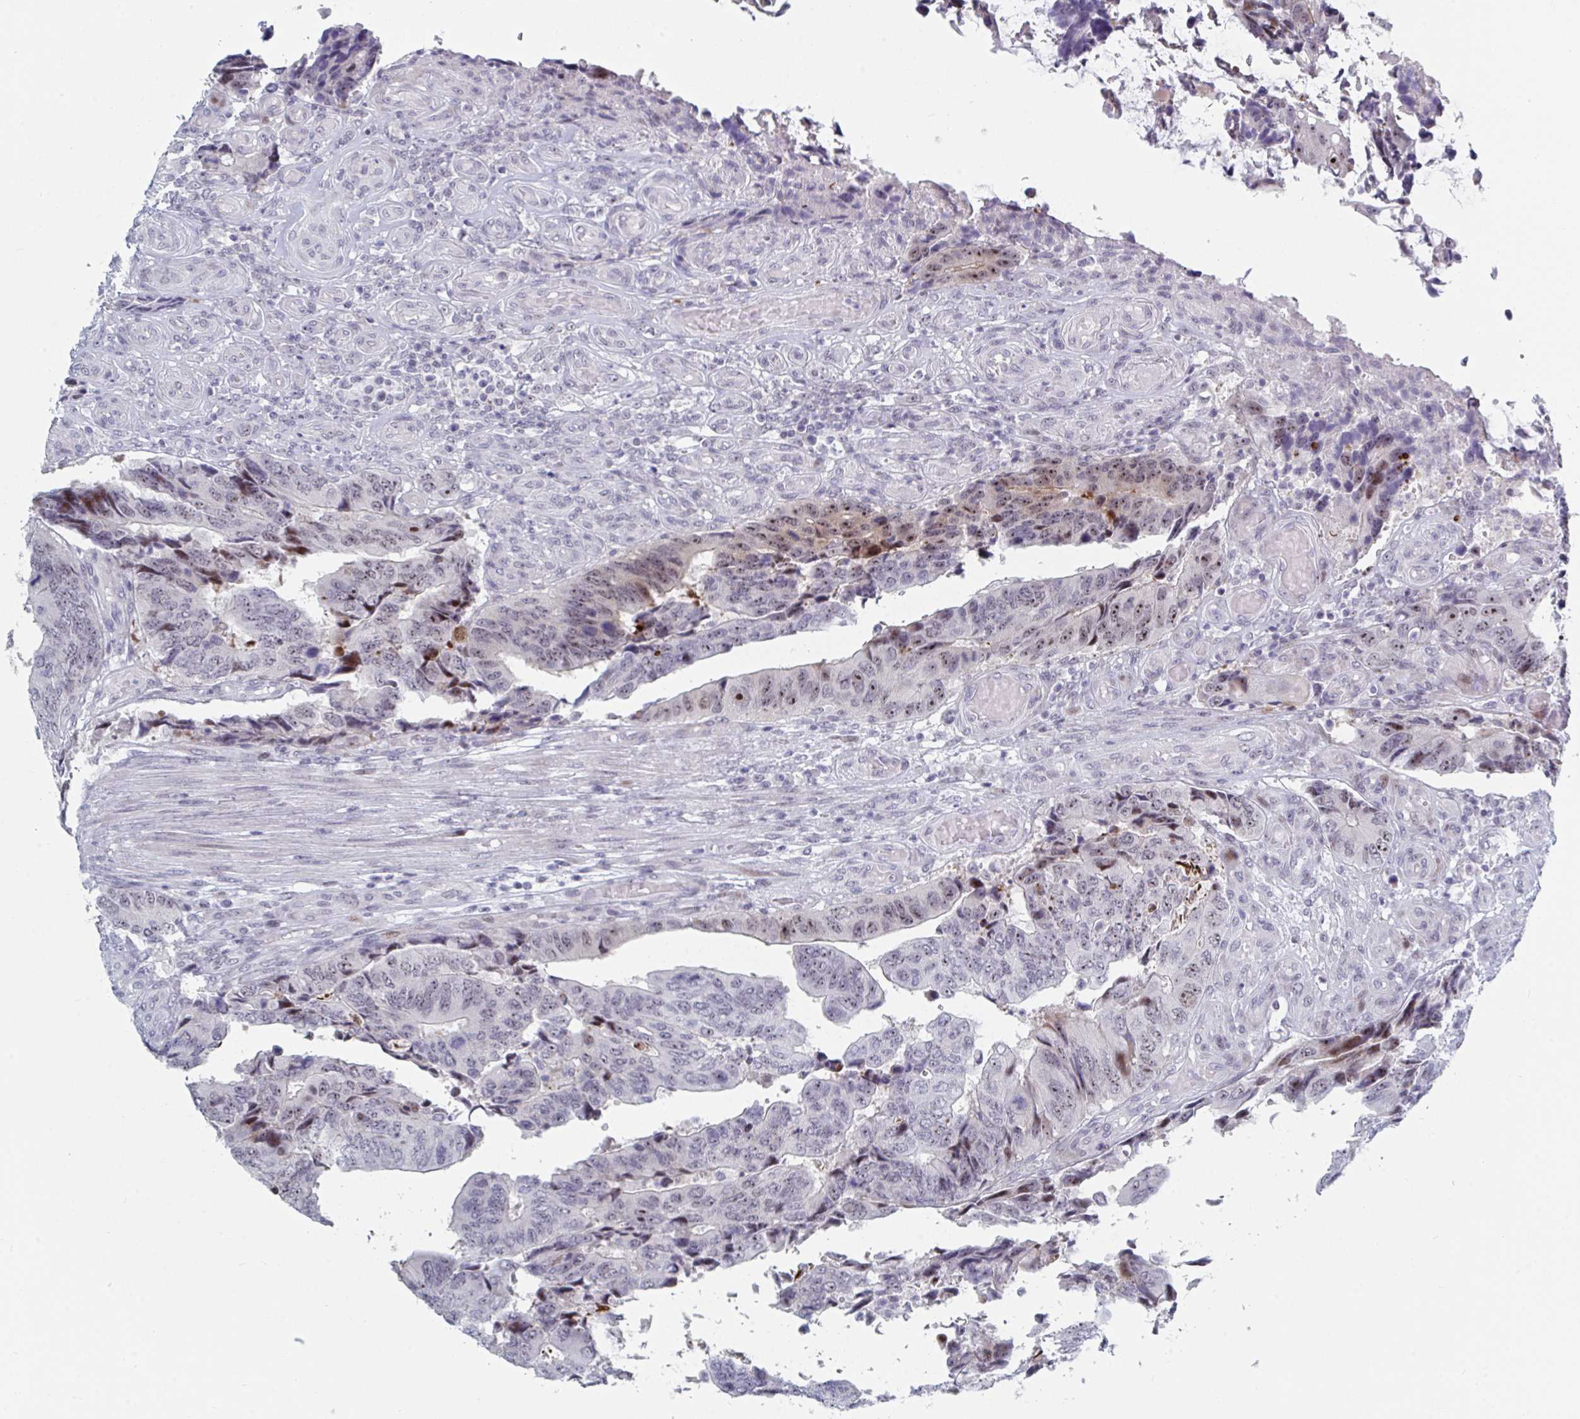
{"staining": {"intensity": "strong", "quantity": "<25%", "location": "nuclear"}, "tissue": "colorectal cancer", "cell_type": "Tumor cells", "image_type": "cancer", "snomed": [{"axis": "morphology", "description": "Adenocarcinoma, NOS"}, {"axis": "topography", "description": "Colon"}], "caption": "Protein staining demonstrates strong nuclear staining in approximately <25% of tumor cells in colorectal cancer. (DAB (3,3'-diaminobenzidine) IHC, brown staining for protein, blue staining for nuclei).", "gene": "NR1H2", "patient": {"sex": "male", "age": 87}}